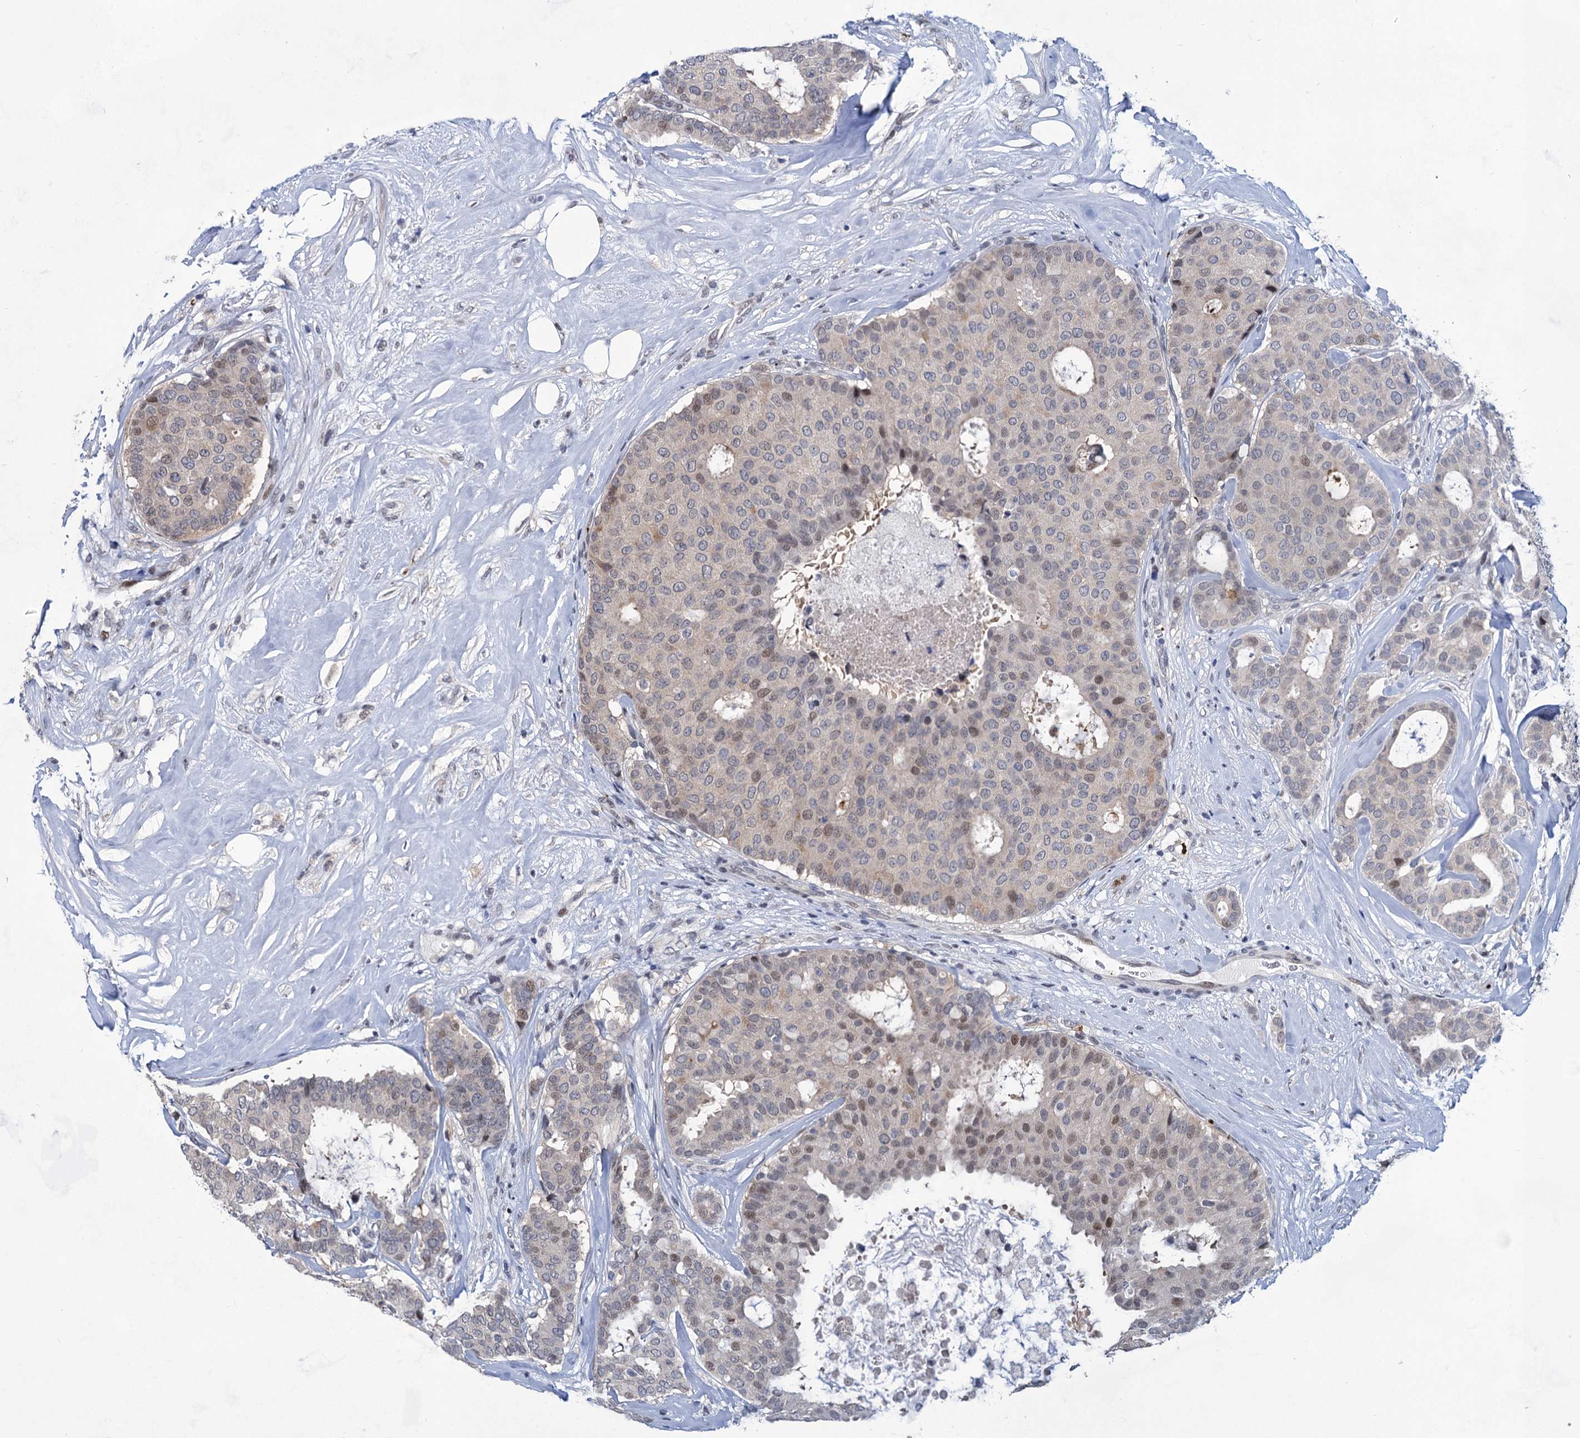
{"staining": {"intensity": "weak", "quantity": "<25%", "location": "nuclear"}, "tissue": "breast cancer", "cell_type": "Tumor cells", "image_type": "cancer", "snomed": [{"axis": "morphology", "description": "Duct carcinoma"}, {"axis": "topography", "description": "Breast"}], "caption": "A photomicrograph of human breast invasive ductal carcinoma is negative for staining in tumor cells.", "gene": "MON2", "patient": {"sex": "female", "age": 75}}